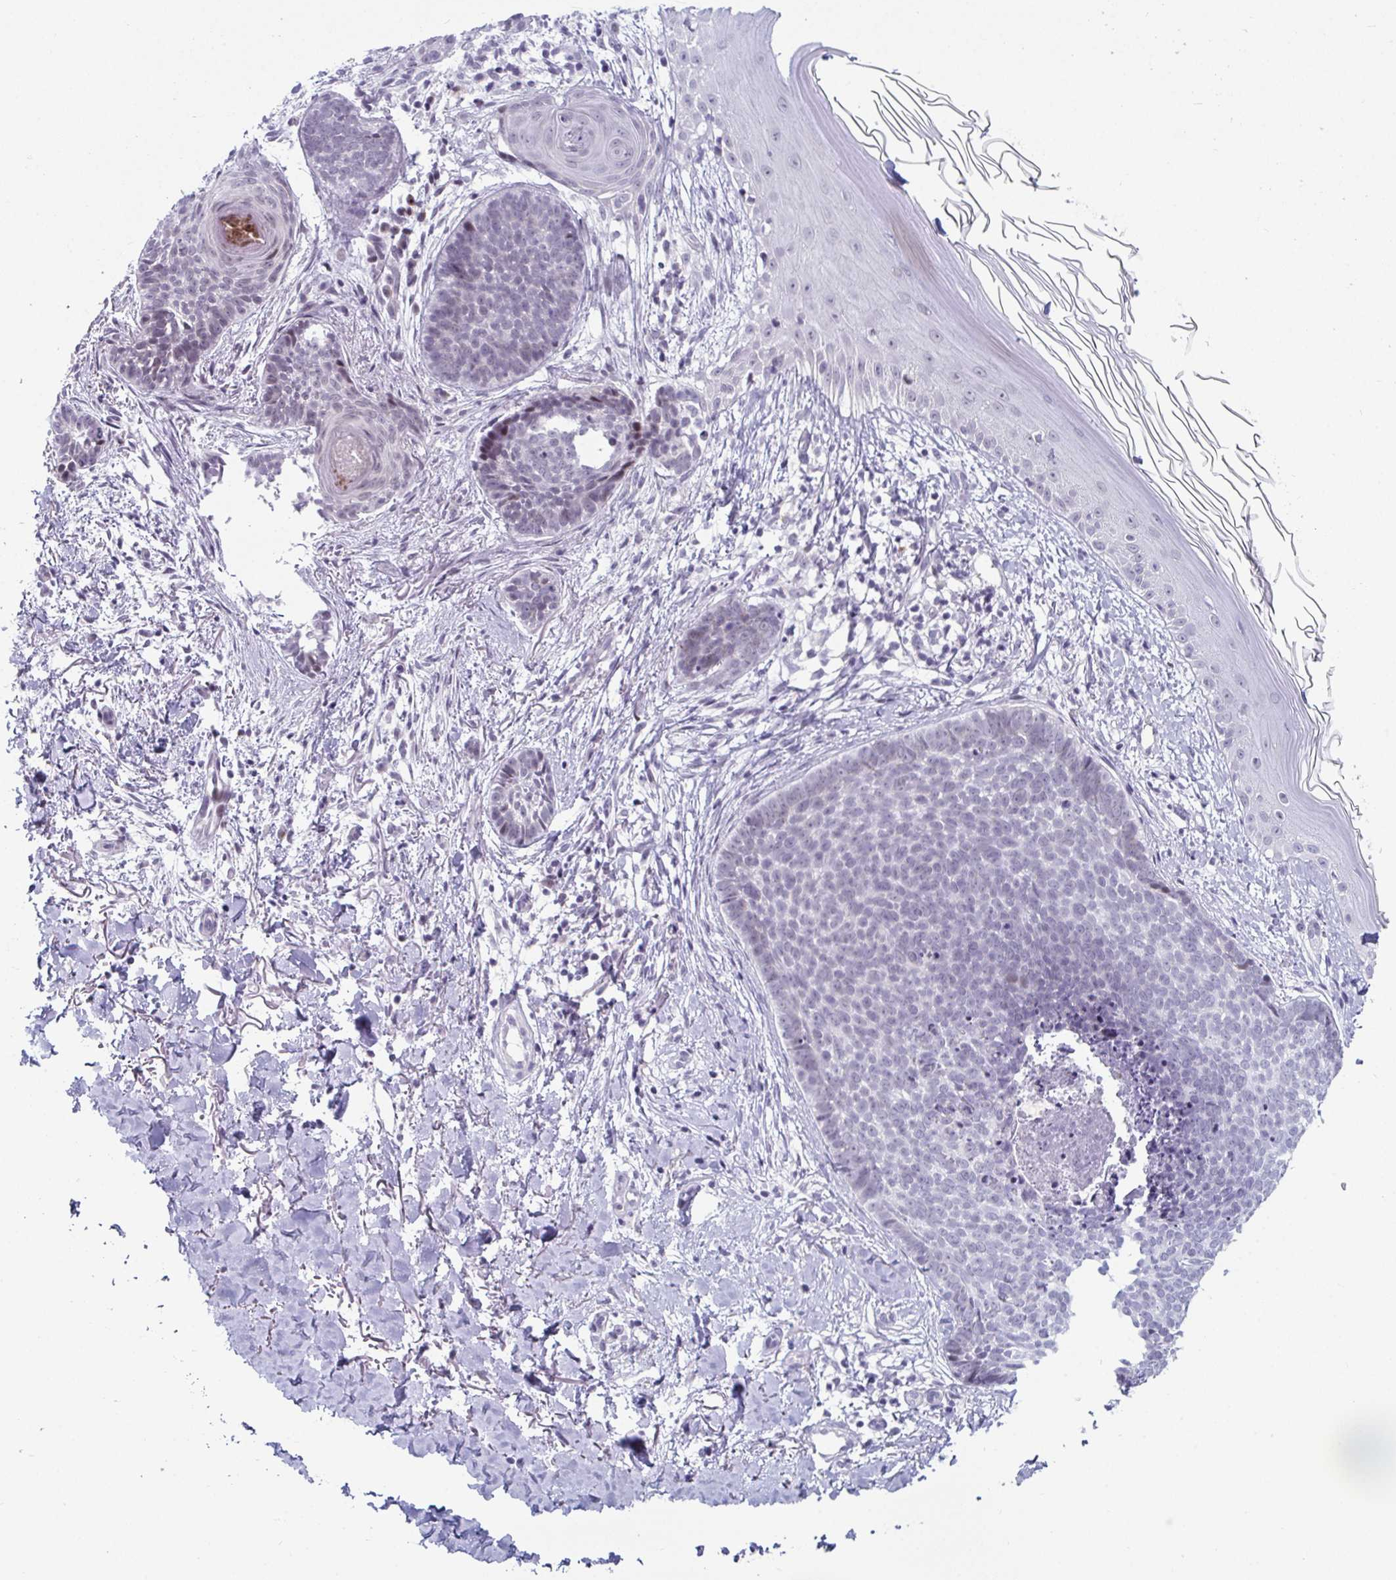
{"staining": {"intensity": "weak", "quantity": "<25%", "location": "nuclear"}, "tissue": "skin cancer", "cell_type": "Tumor cells", "image_type": "cancer", "snomed": [{"axis": "morphology", "description": "Basal cell carcinoma"}, {"axis": "topography", "description": "Skin"}, {"axis": "topography", "description": "Skin of back"}], "caption": "Tumor cells are negative for brown protein staining in skin cancer.", "gene": "VSIG10L", "patient": {"sex": "male", "age": 81}}